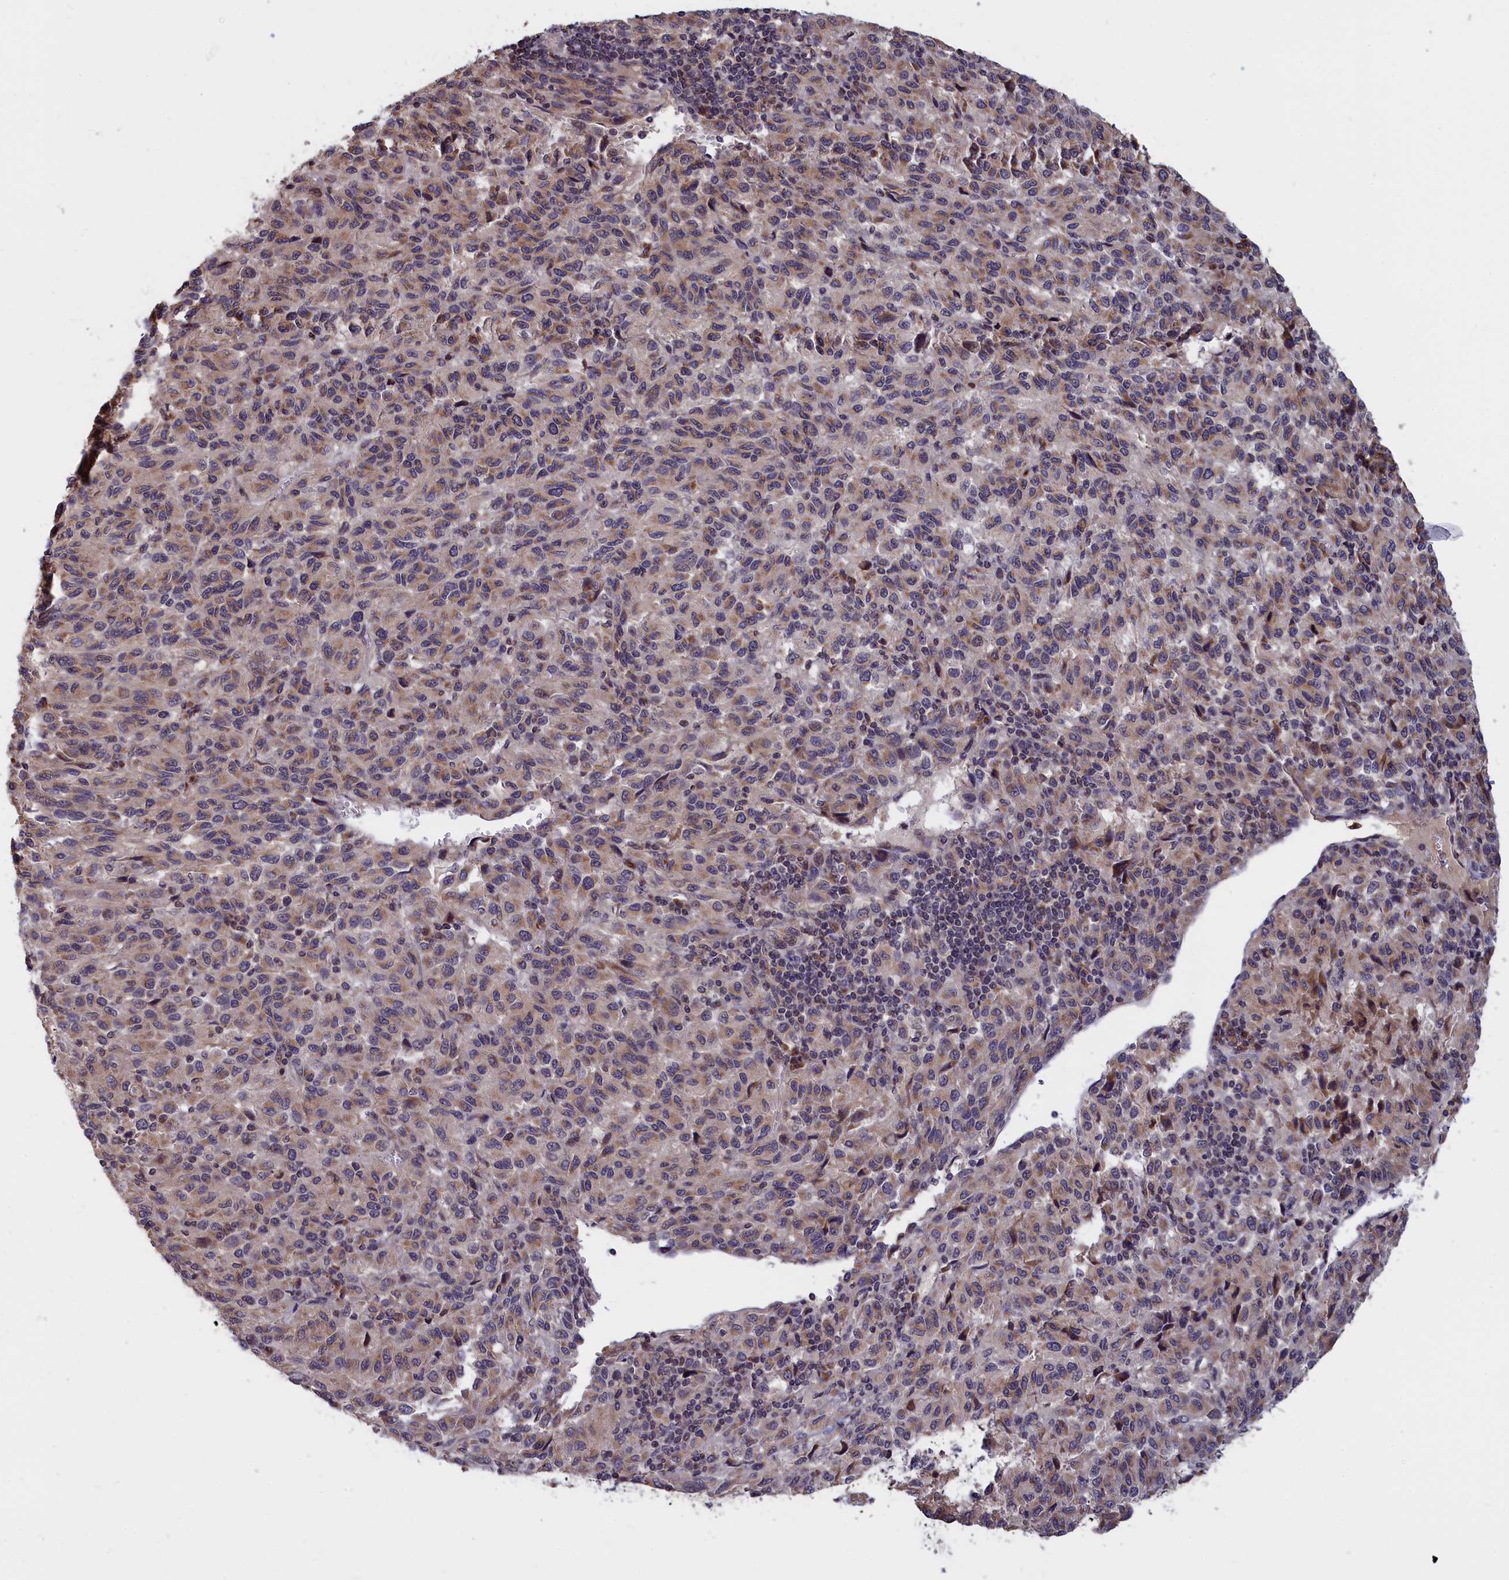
{"staining": {"intensity": "moderate", "quantity": "25%-75%", "location": "cytoplasmic/membranous"}, "tissue": "melanoma", "cell_type": "Tumor cells", "image_type": "cancer", "snomed": [{"axis": "morphology", "description": "Malignant melanoma, Metastatic site"}, {"axis": "topography", "description": "Lung"}], "caption": "Immunohistochemistry (IHC) (DAB (3,3'-diaminobenzidine)) staining of human melanoma exhibits moderate cytoplasmic/membranous protein staining in about 25%-75% of tumor cells. (DAB (3,3'-diaminobenzidine) IHC with brightfield microscopy, high magnification).", "gene": "EPB41L4B", "patient": {"sex": "male", "age": 64}}